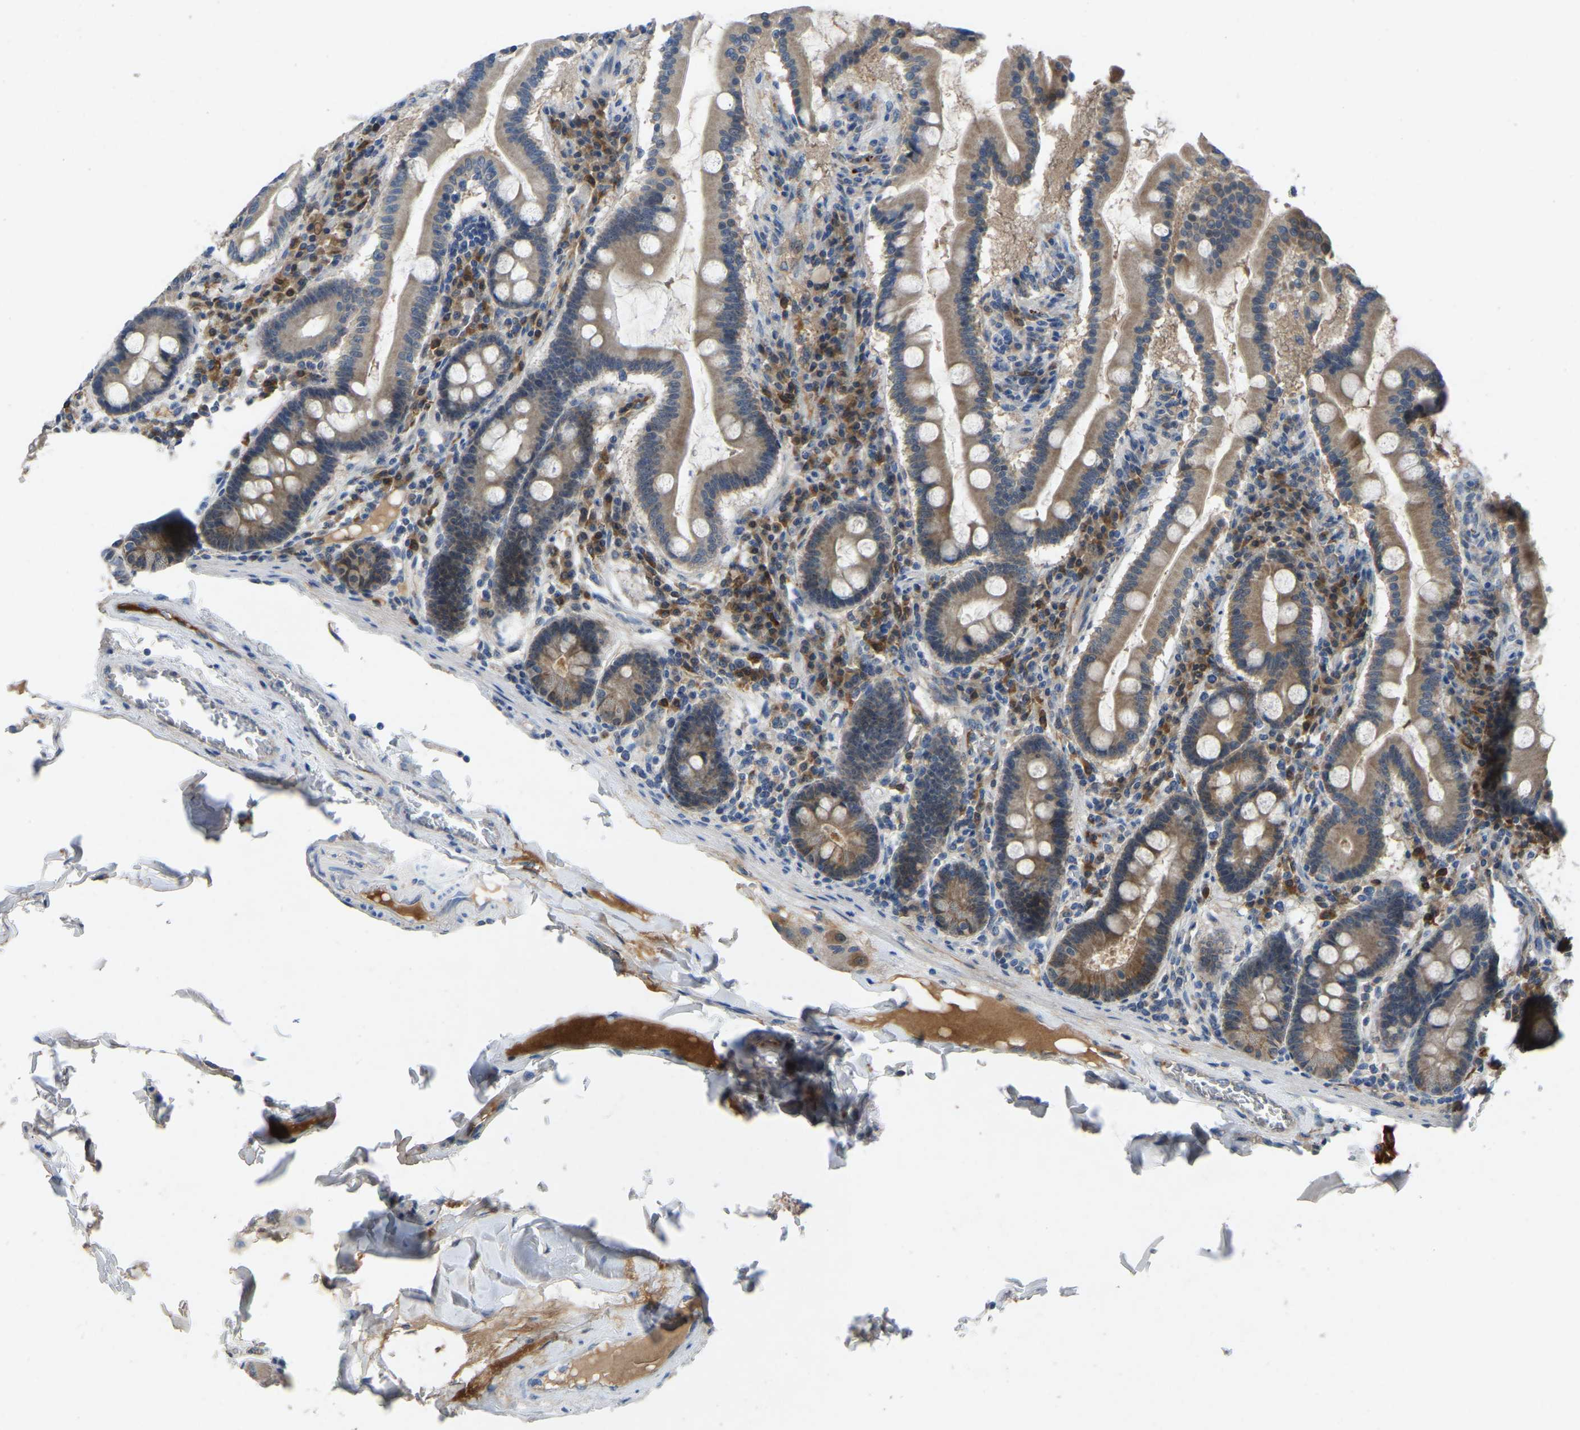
{"staining": {"intensity": "moderate", "quantity": ">75%", "location": "cytoplasmic/membranous"}, "tissue": "duodenum", "cell_type": "Glandular cells", "image_type": "normal", "snomed": [{"axis": "morphology", "description": "Normal tissue, NOS"}, {"axis": "topography", "description": "Duodenum"}], "caption": "High-power microscopy captured an immunohistochemistry (IHC) photomicrograph of unremarkable duodenum, revealing moderate cytoplasmic/membranous positivity in approximately >75% of glandular cells. The protein of interest is stained brown, and the nuclei are stained in blue (DAB IHC with brightfield microscopy, high magnification).", "gene": "FHIT", "patient": {"sex": "male", "age": 50}}